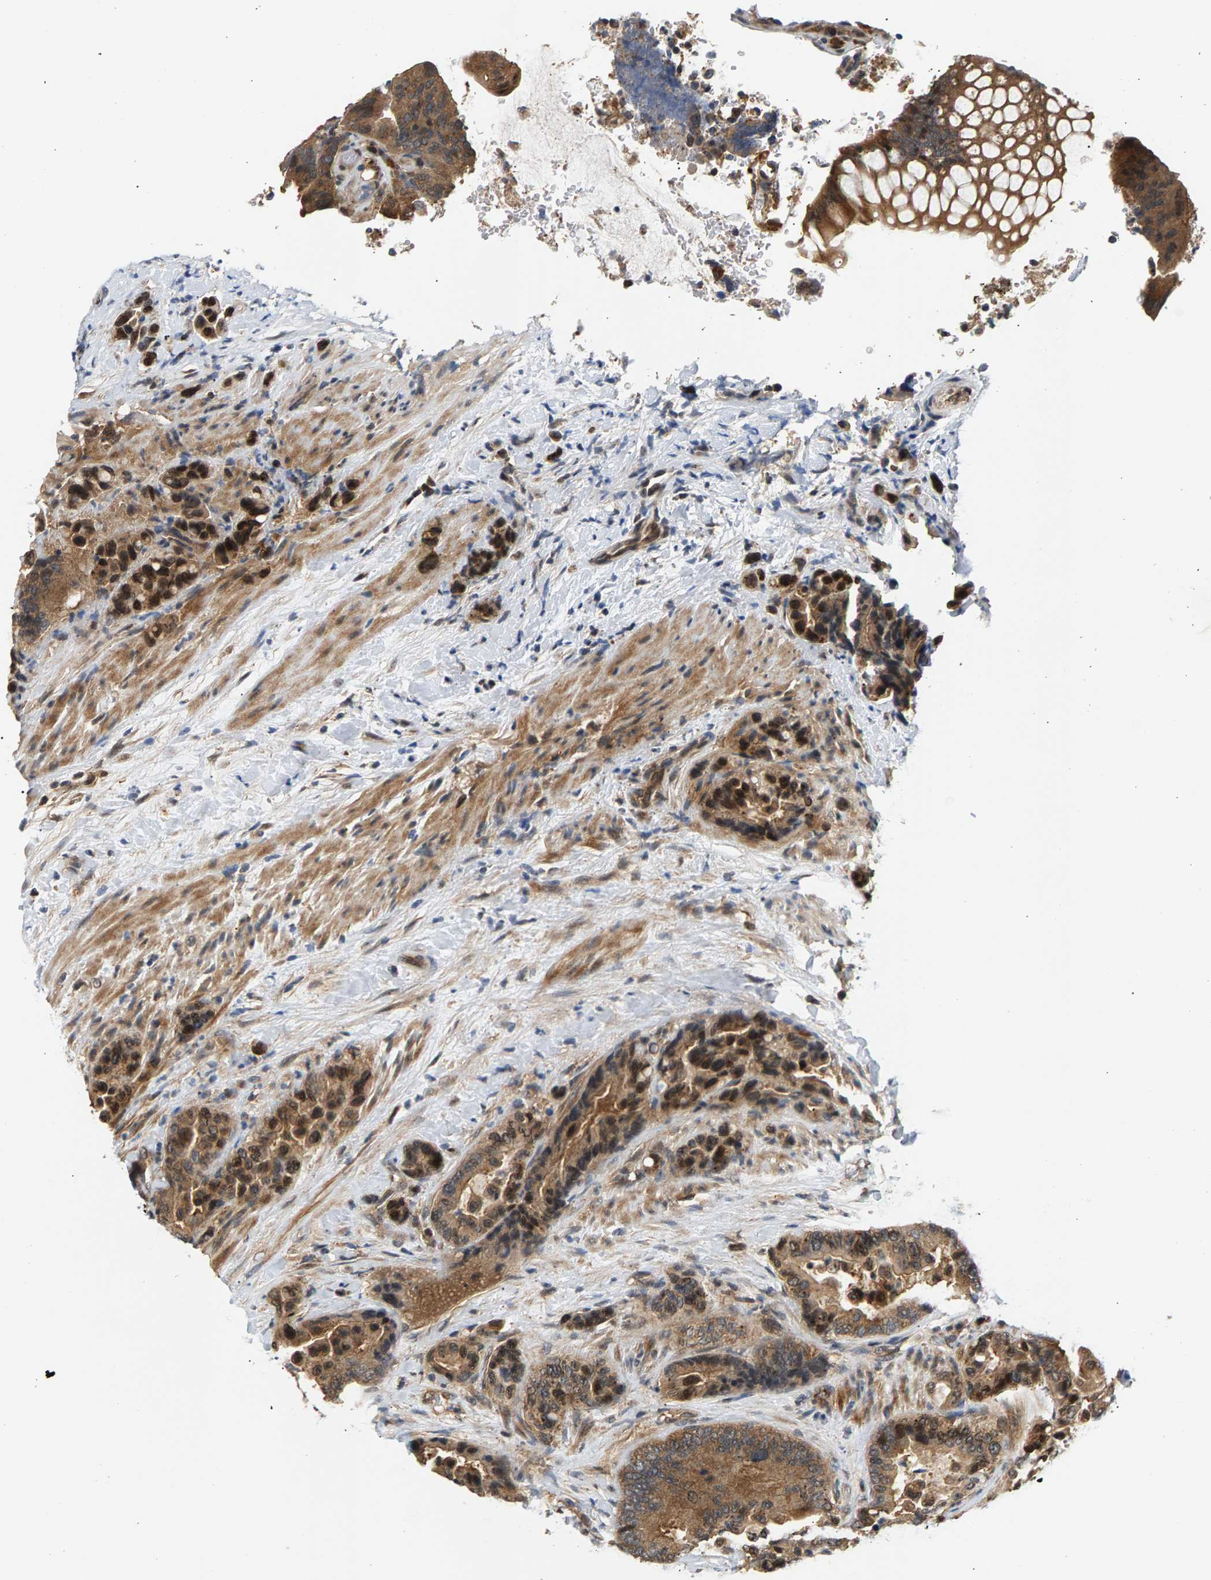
{"staining": {"intensity": "moderate", "quantity": ">75%", "location": "cytoplasmic/membranous"}, "tissue": "colorectal cancer", "cell_type": "Tumor cells", "image_type": "cancer", "snomed": [{"axis": "morphology", "description": "Normal tissue, NOS"}, {"axis": "morphology", "description": "Adenocarcinoma, NOS"}, {"axis": "topography", "description": "Colon"}], "caption": "Colorectal adenocarcinoma was stained to show a protein in brown. There is medium levels of moderate cytoplasmic/membranous positivity in approximately >75% of tumor cells.", "gene": "MAP2K5", "patient": {"sex": "male", "age": 82}}